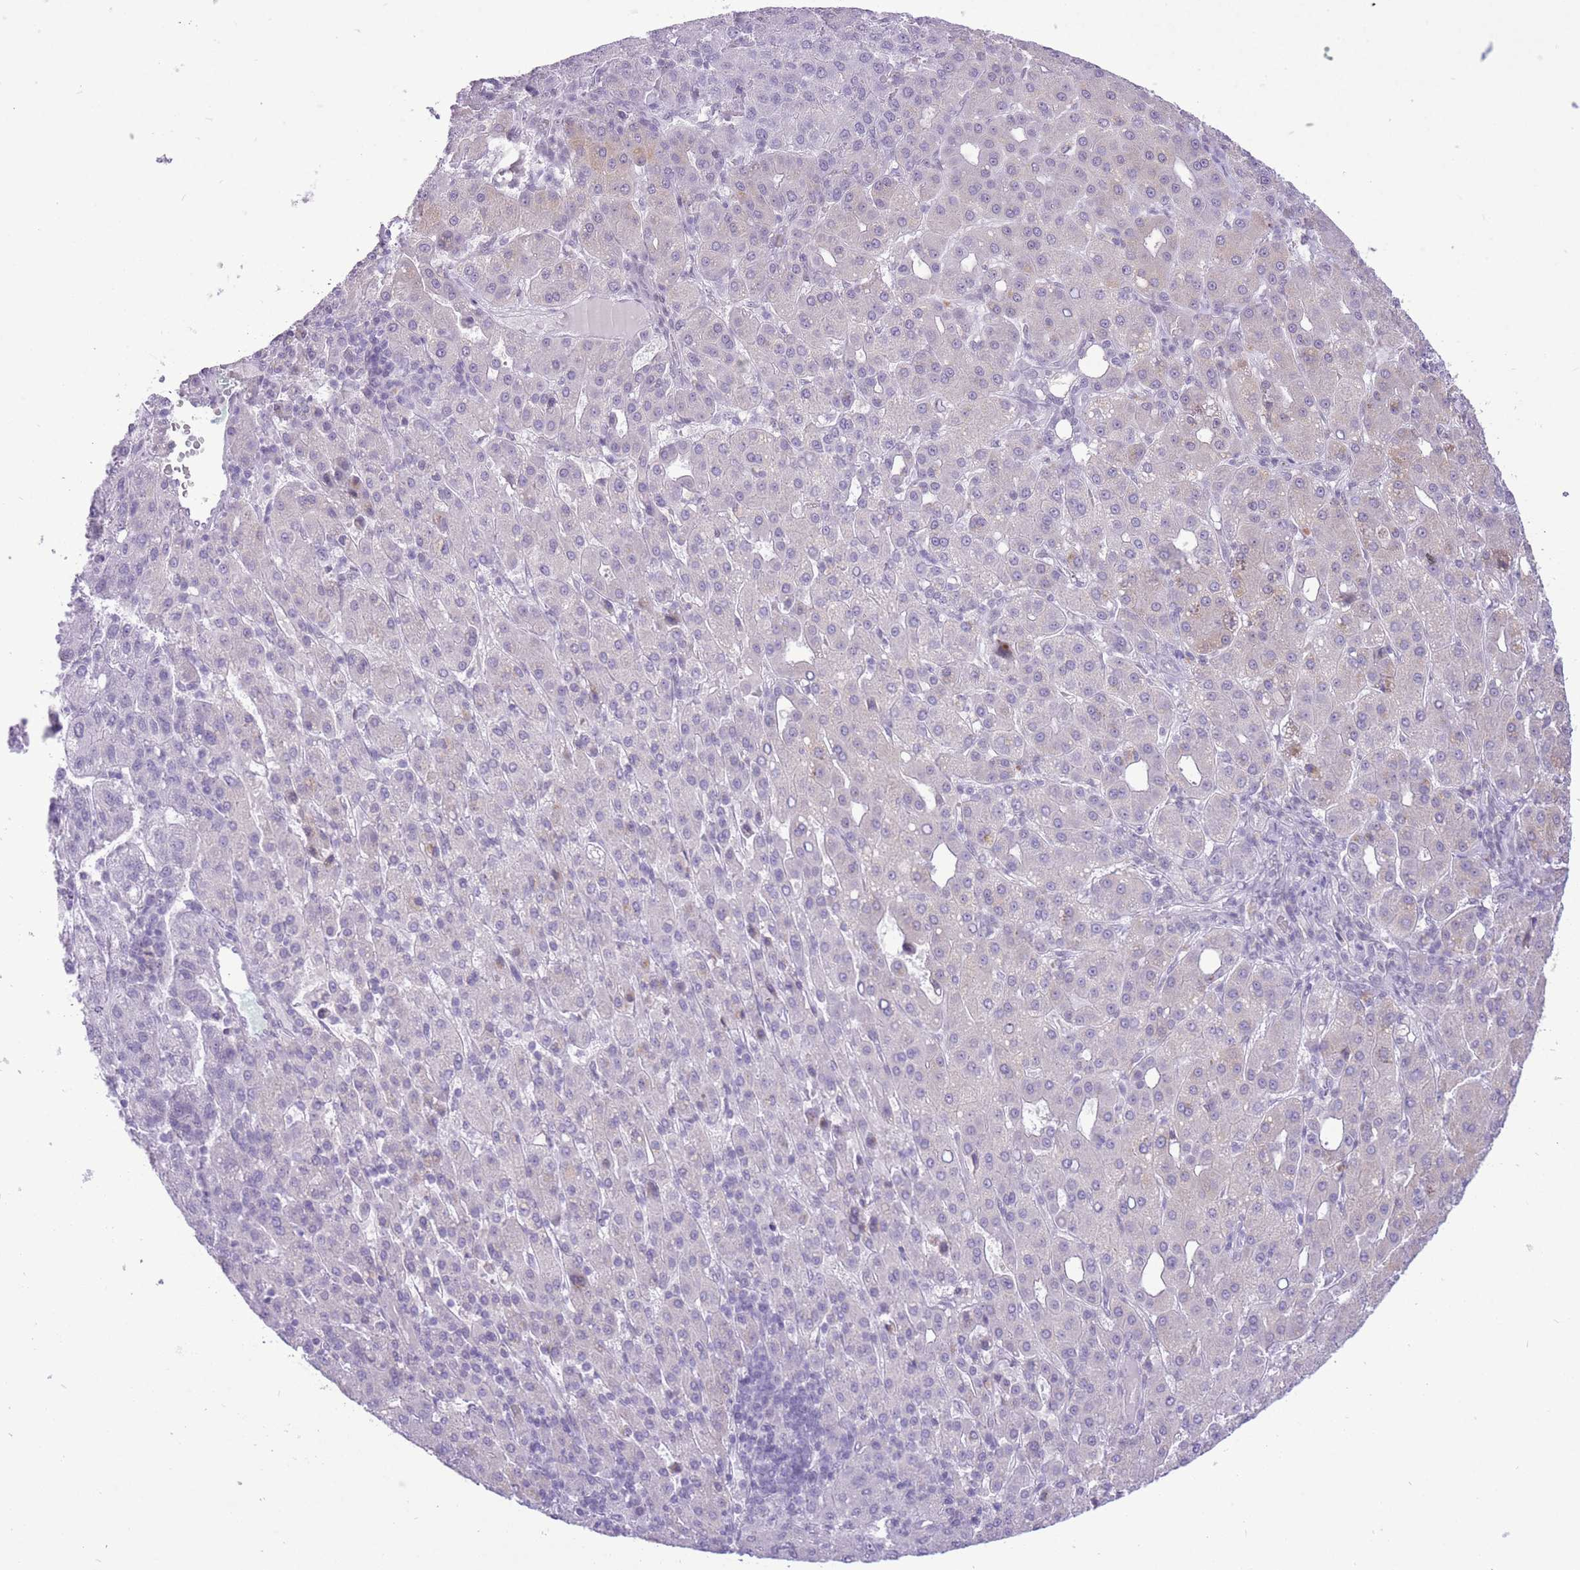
{"staining": {"intensity": "negative", "quantity": "none", "location": "none"}, "tissue": "liver cancer", "cell_type": "Tumor cells", "image_type": "cancer", "snomed": [{"axis": "morphology", "description": "Carcinoma, Hepatocellular, NOS"}, {"axis": "topography", "description": "Liver"}], "caption": "Tumor cells are negative for protein expression in human liver cancer (hepatocellular carcinoma).", "gene": "ZBED5", "patient": {"sex": "male", "age": 65}}